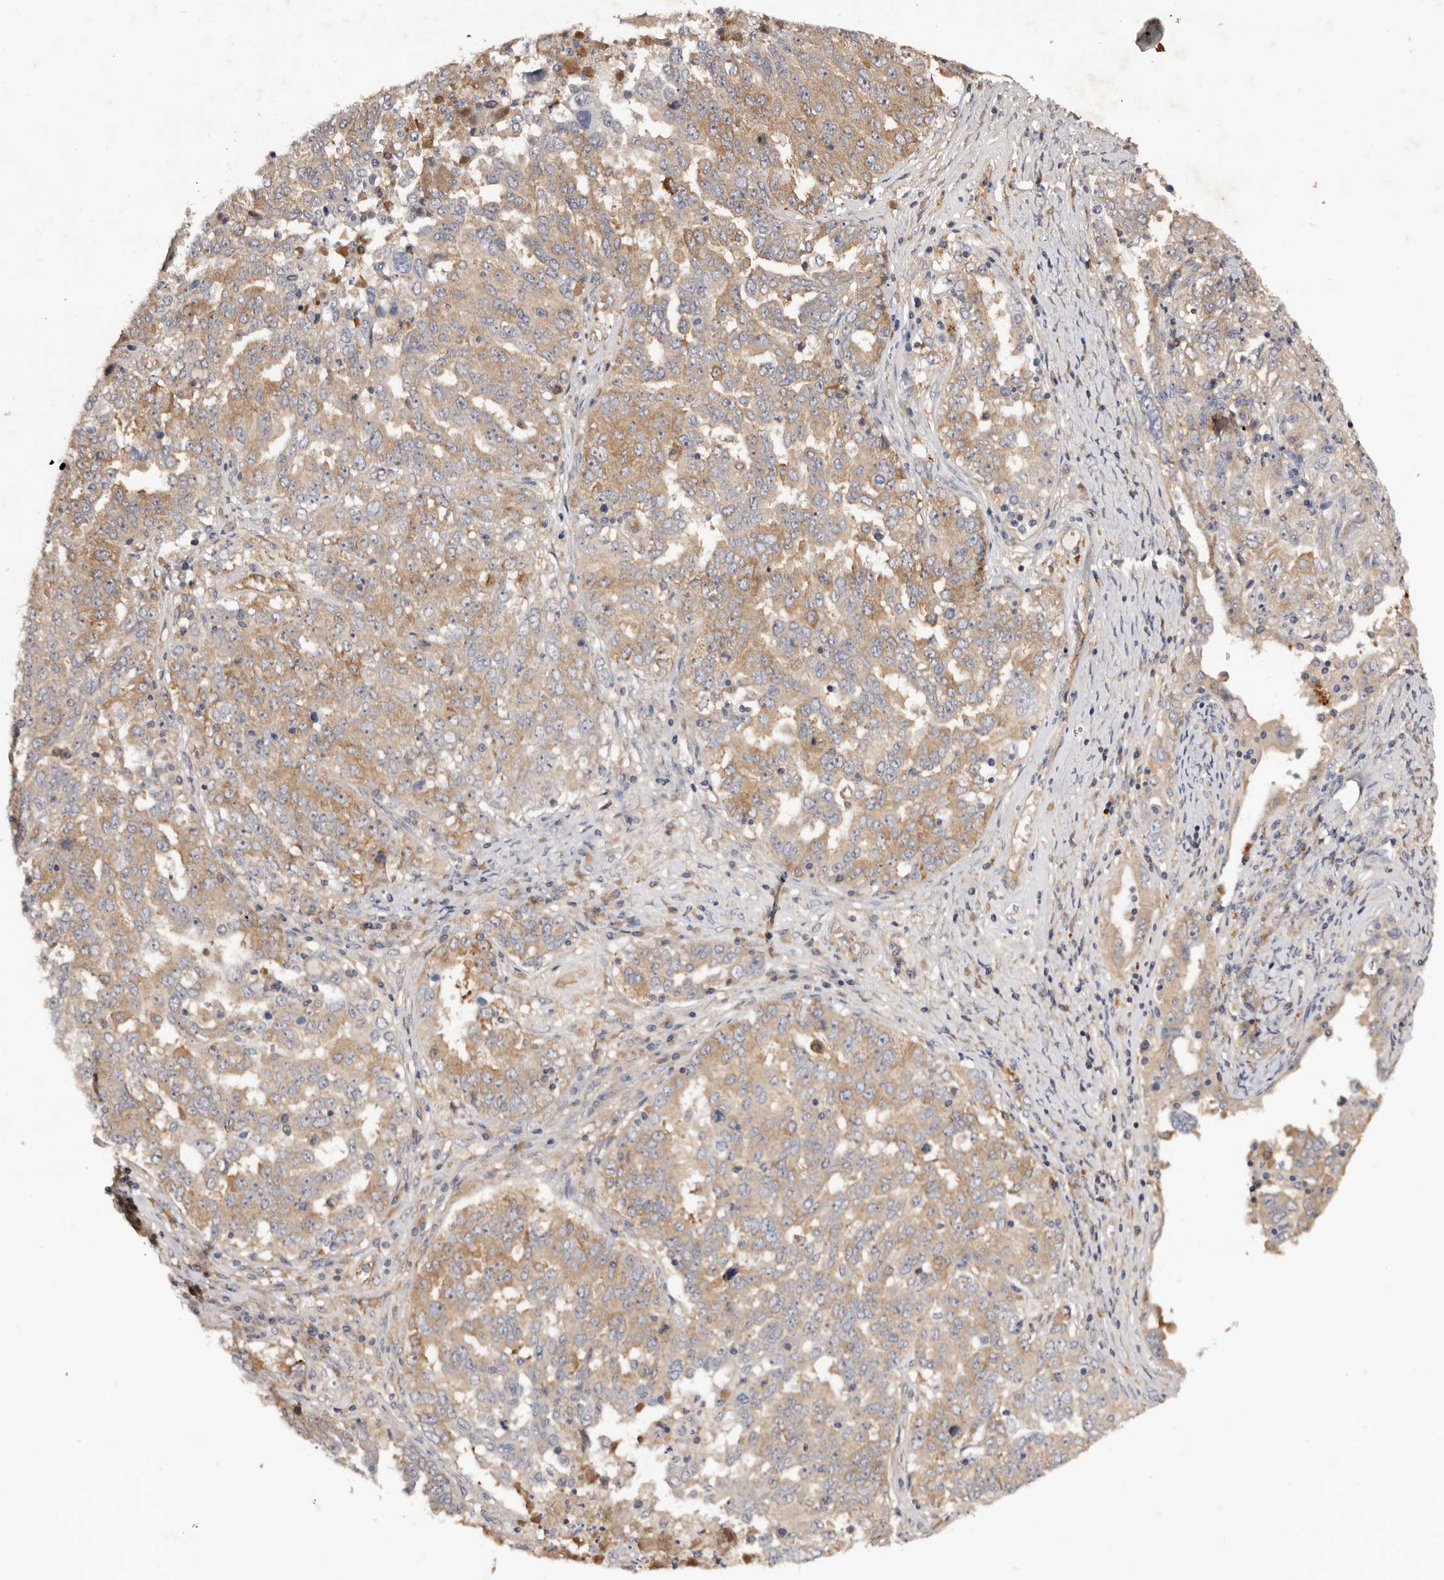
{"staining": {"intensity": "moderate", "quantity": "25%-75%", "location": "cytoplasmic/membranous"}, "tissue": "ovarian cancer", "cell_type": "Tumor cells", "image_type": "cancer", "snomed": [{"axis": "morphology", "description": "Carcinoma, endometroid"}, {"axis": "topography", "description": "Ovary"}], "caption": "The histopathology image reveals a brown stain indicating the presence of a protein in the cytoplasmic/membranous of tumor cells in ovarian cancer (endometroid carcinoma).", "gene": "LTV1", "patient": {"sex": "female", "age": 62}}